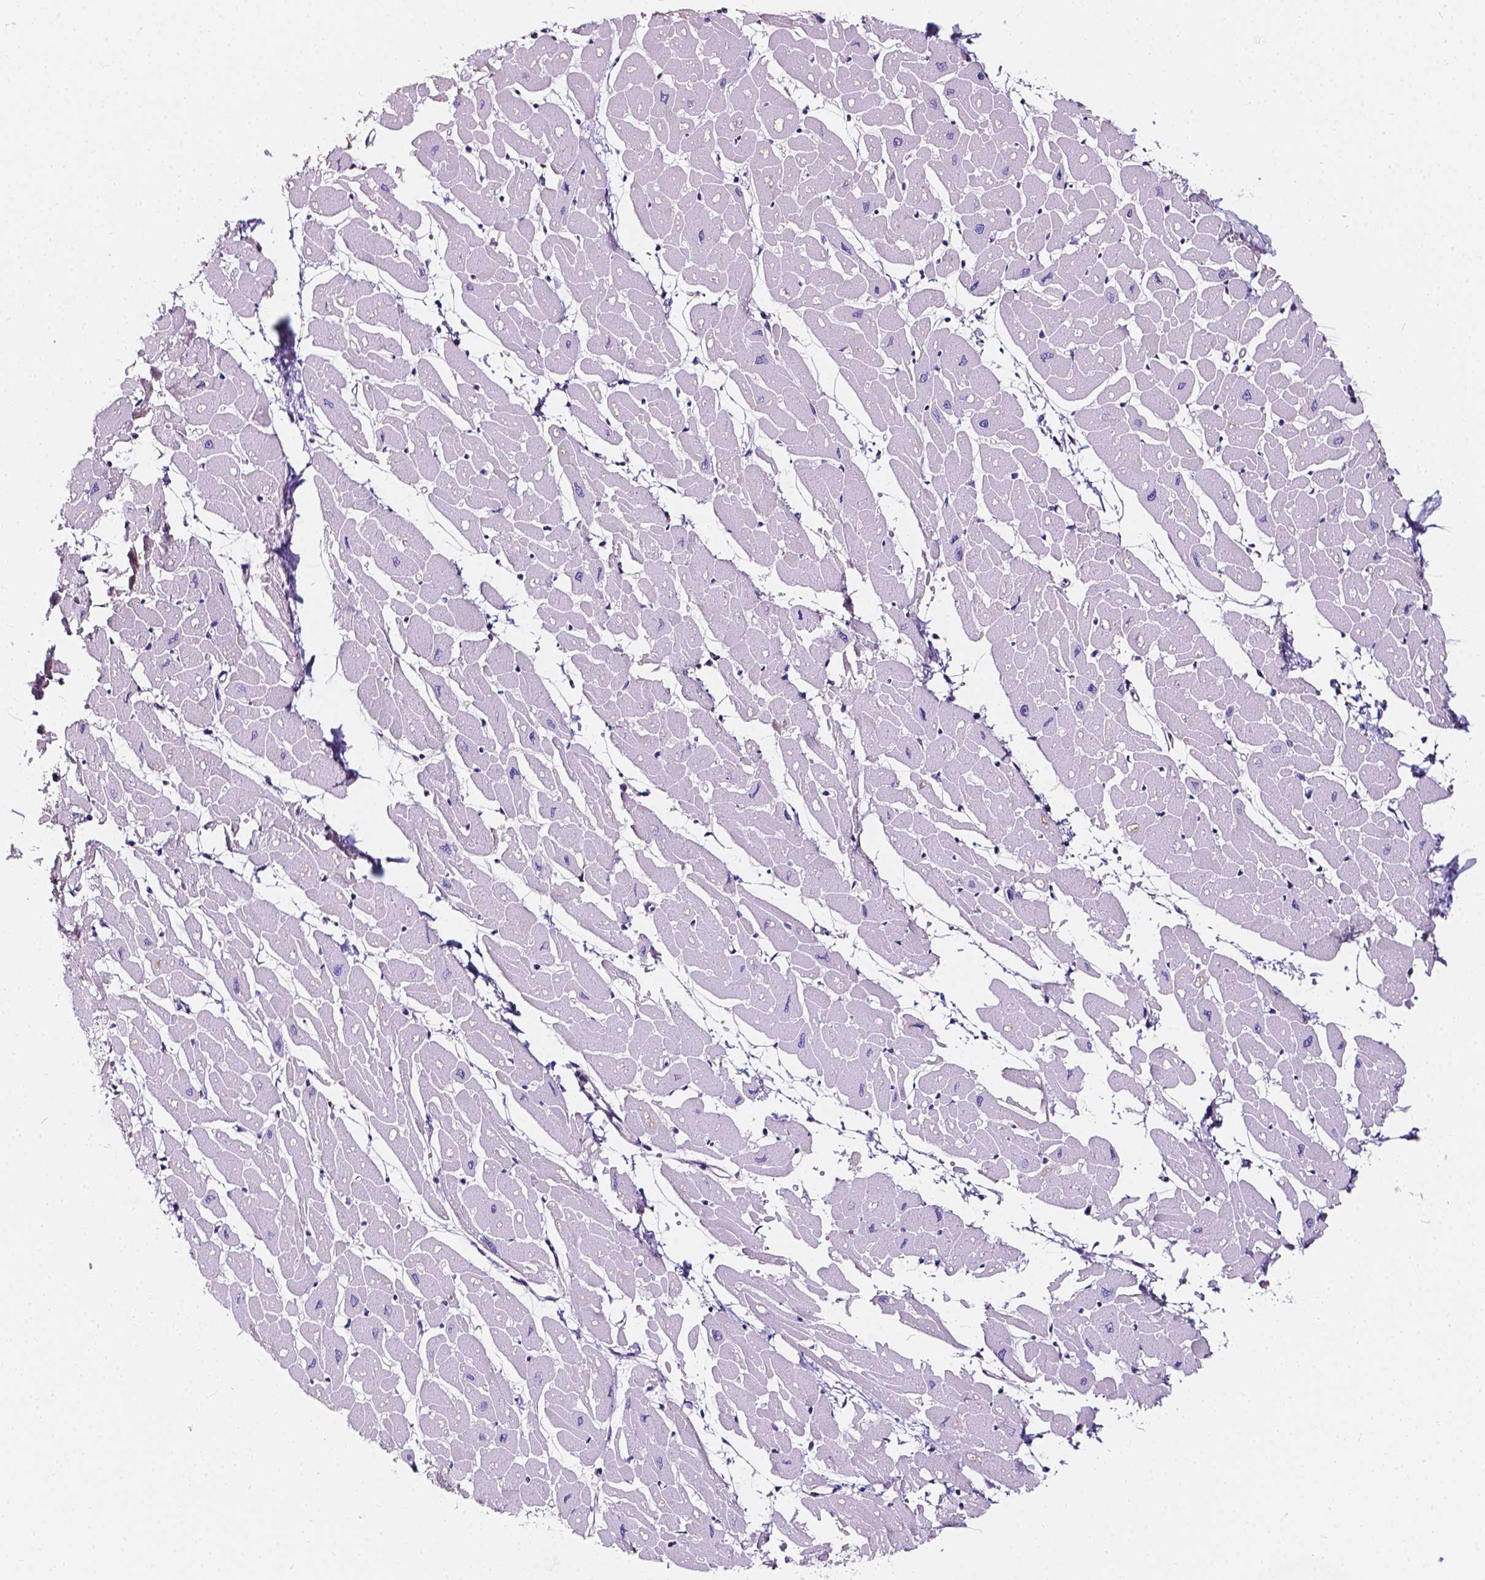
{"staining": {"intensity": "negative", "quantity": "none", "location": "none"}, "tissue": "heart muscle", "cell_type": "Cardiomyocytes", "image_type": "normal", "snomed": [{"axis": "morphology", "description": "Normal tissue, NOS"}, {"axis": "topography", "description": "Heart"}], "caption": "A high-resolution micrograph shows immunohistochemistry (IHC) staining of benign heart muscle, which exhibits no significant expression in cardiomyocytes.", "gene": "CLSTN2", "patient": {"sex": "male", "age": 57}}